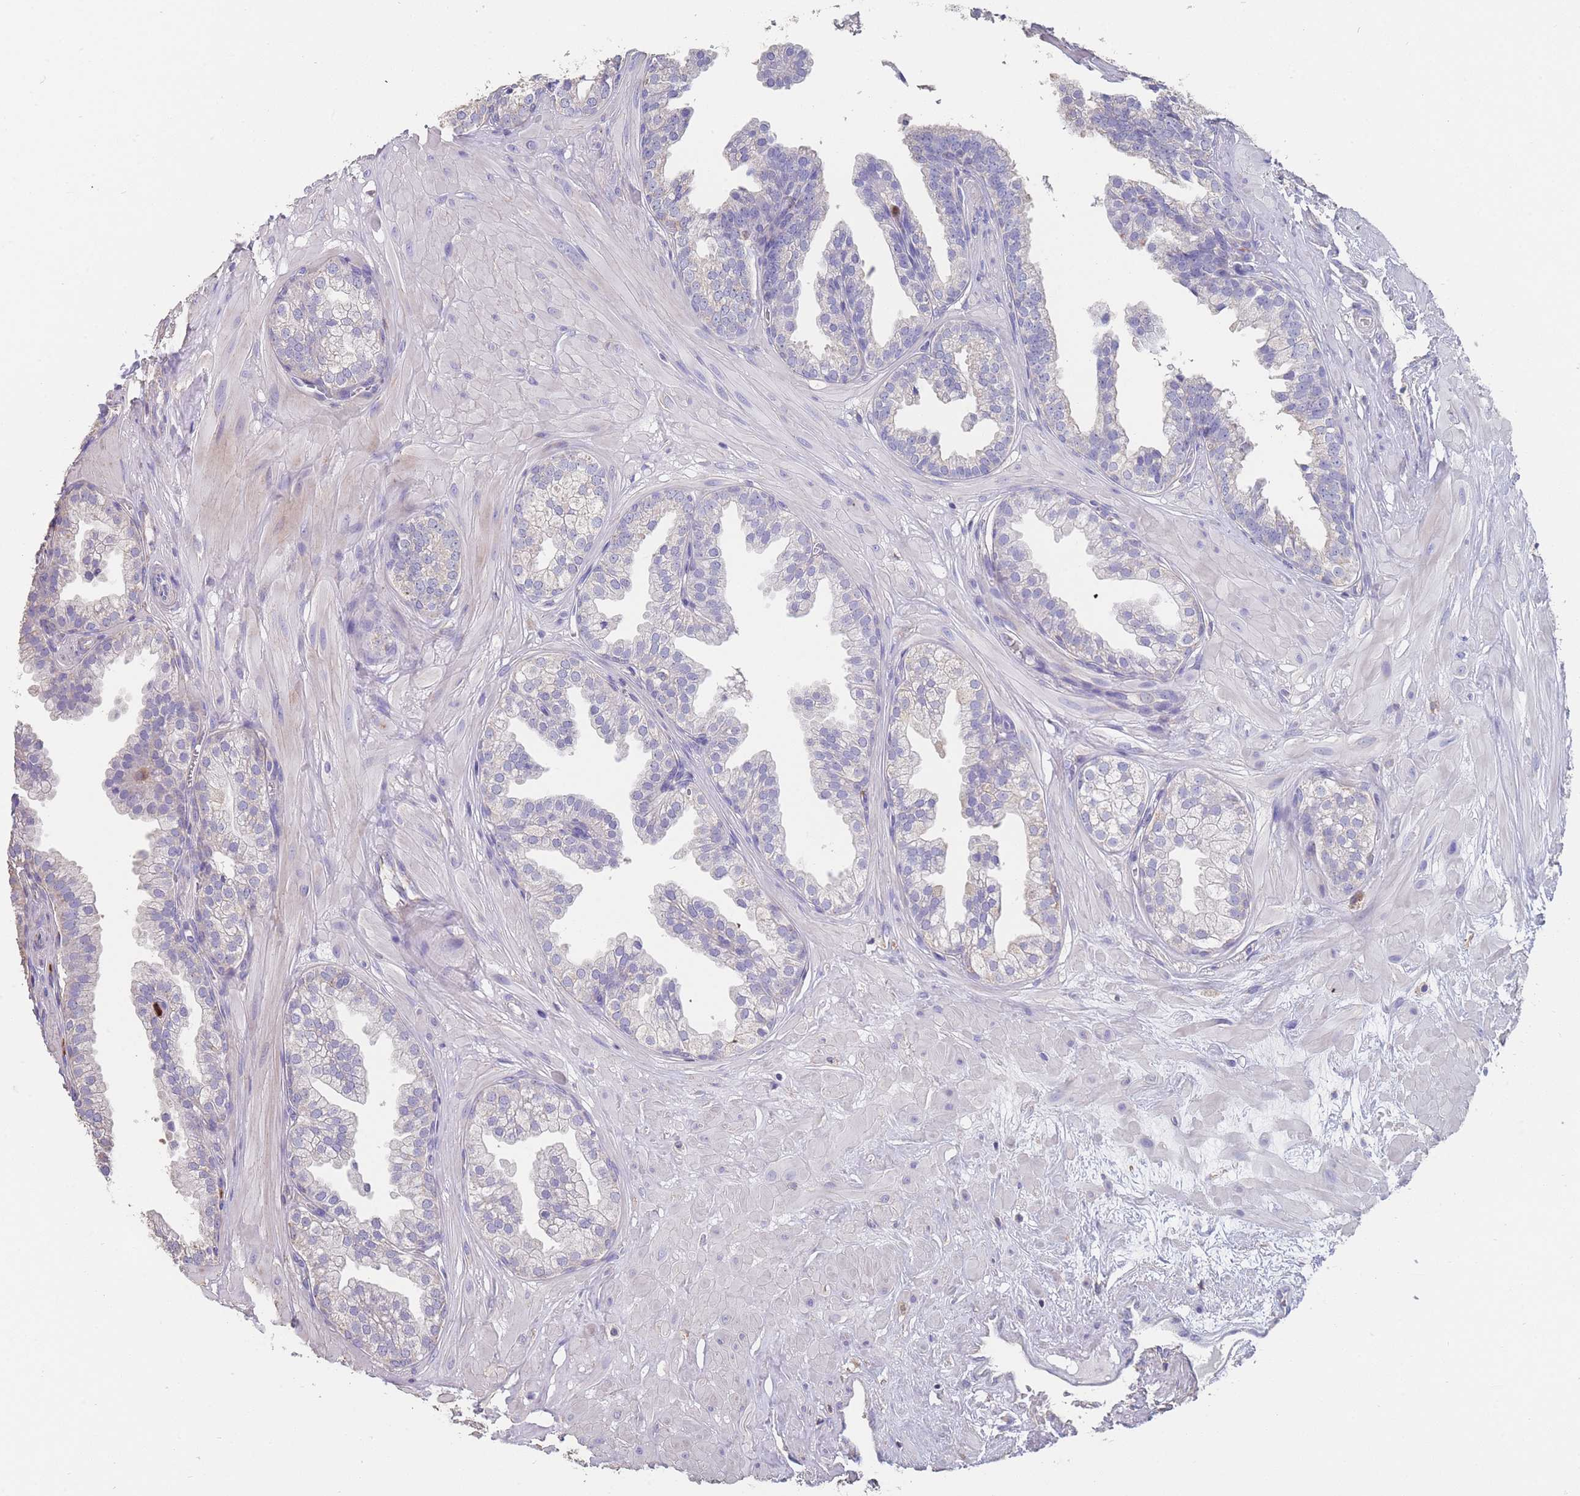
{"staining": {"intensity": "negative", "quantity": "none", "location": "none"}, "tissue": "prostate", "cell_type": "Glandular cells", "image_type": "normal", "snomed": [{"axis": "morphology", "description": "Normal tissue, NOS"}, {"axis": "topography", "description": "Prostate"}, {"axis": "topography", "description": "Peripheral nerve tissue"}], "caption": "Immunohistochemistry of benign prostate shows no staining in glandular cells.", "gene": "CLEC12A", "patient": {"sex": "male", "age": 55}}